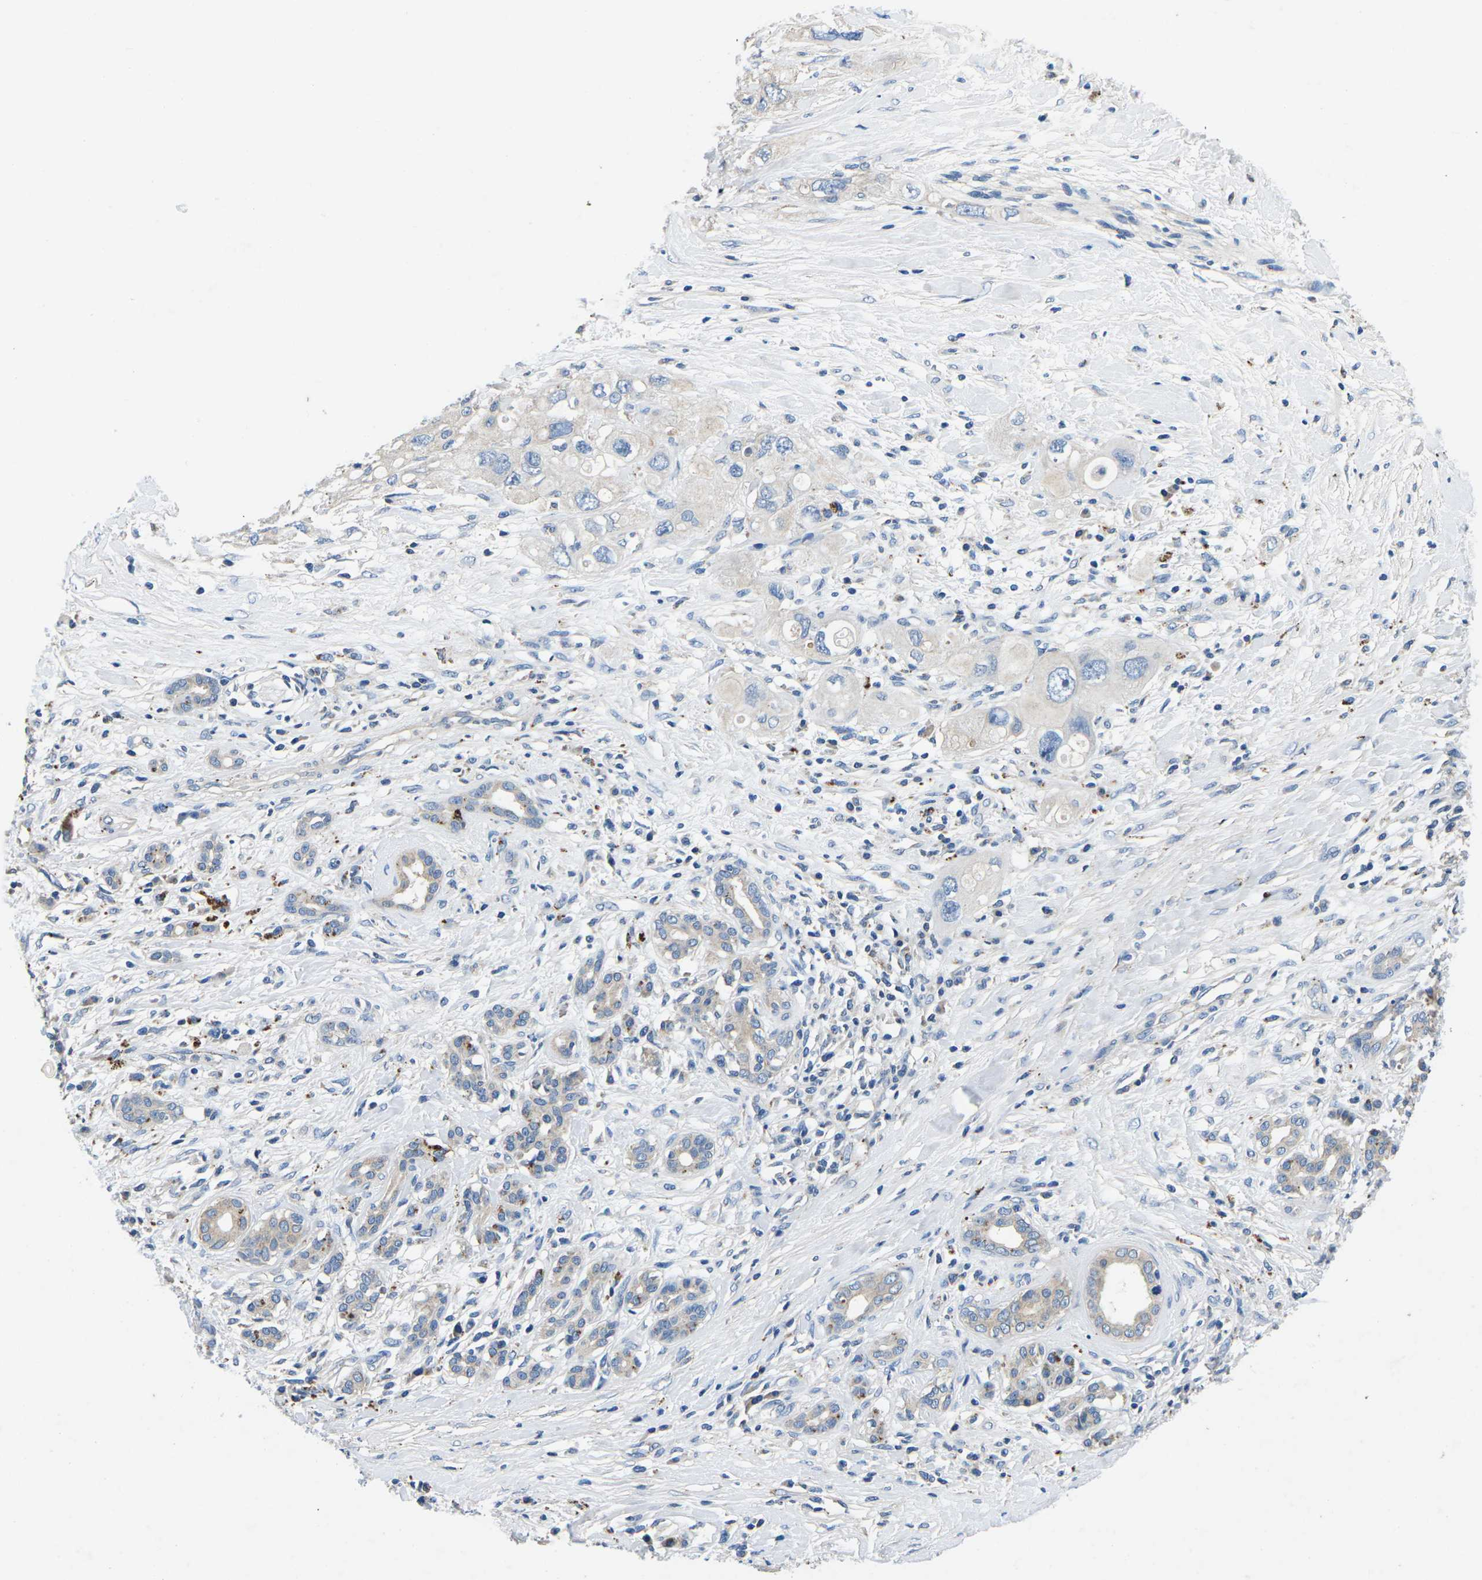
{"staining": {"intensity": "negative", "quantity": "none", "location": "none"}, "tissue": "pancreatic cancer", "cell_type": "Tumor cells", "image_type": "cancer", "snomed": [{"axis": "morphology", "description": "Adenocarcinoma, NOS"}, {"axis": "topography", "description": "Pancreas"}], "caption": "IHC of human adenocarcinoma (pancreatic) demonstrates no positivity in tumor cells.", "gene": "PDCD6IP", "patient": {"sex": "female", "age": 56}}